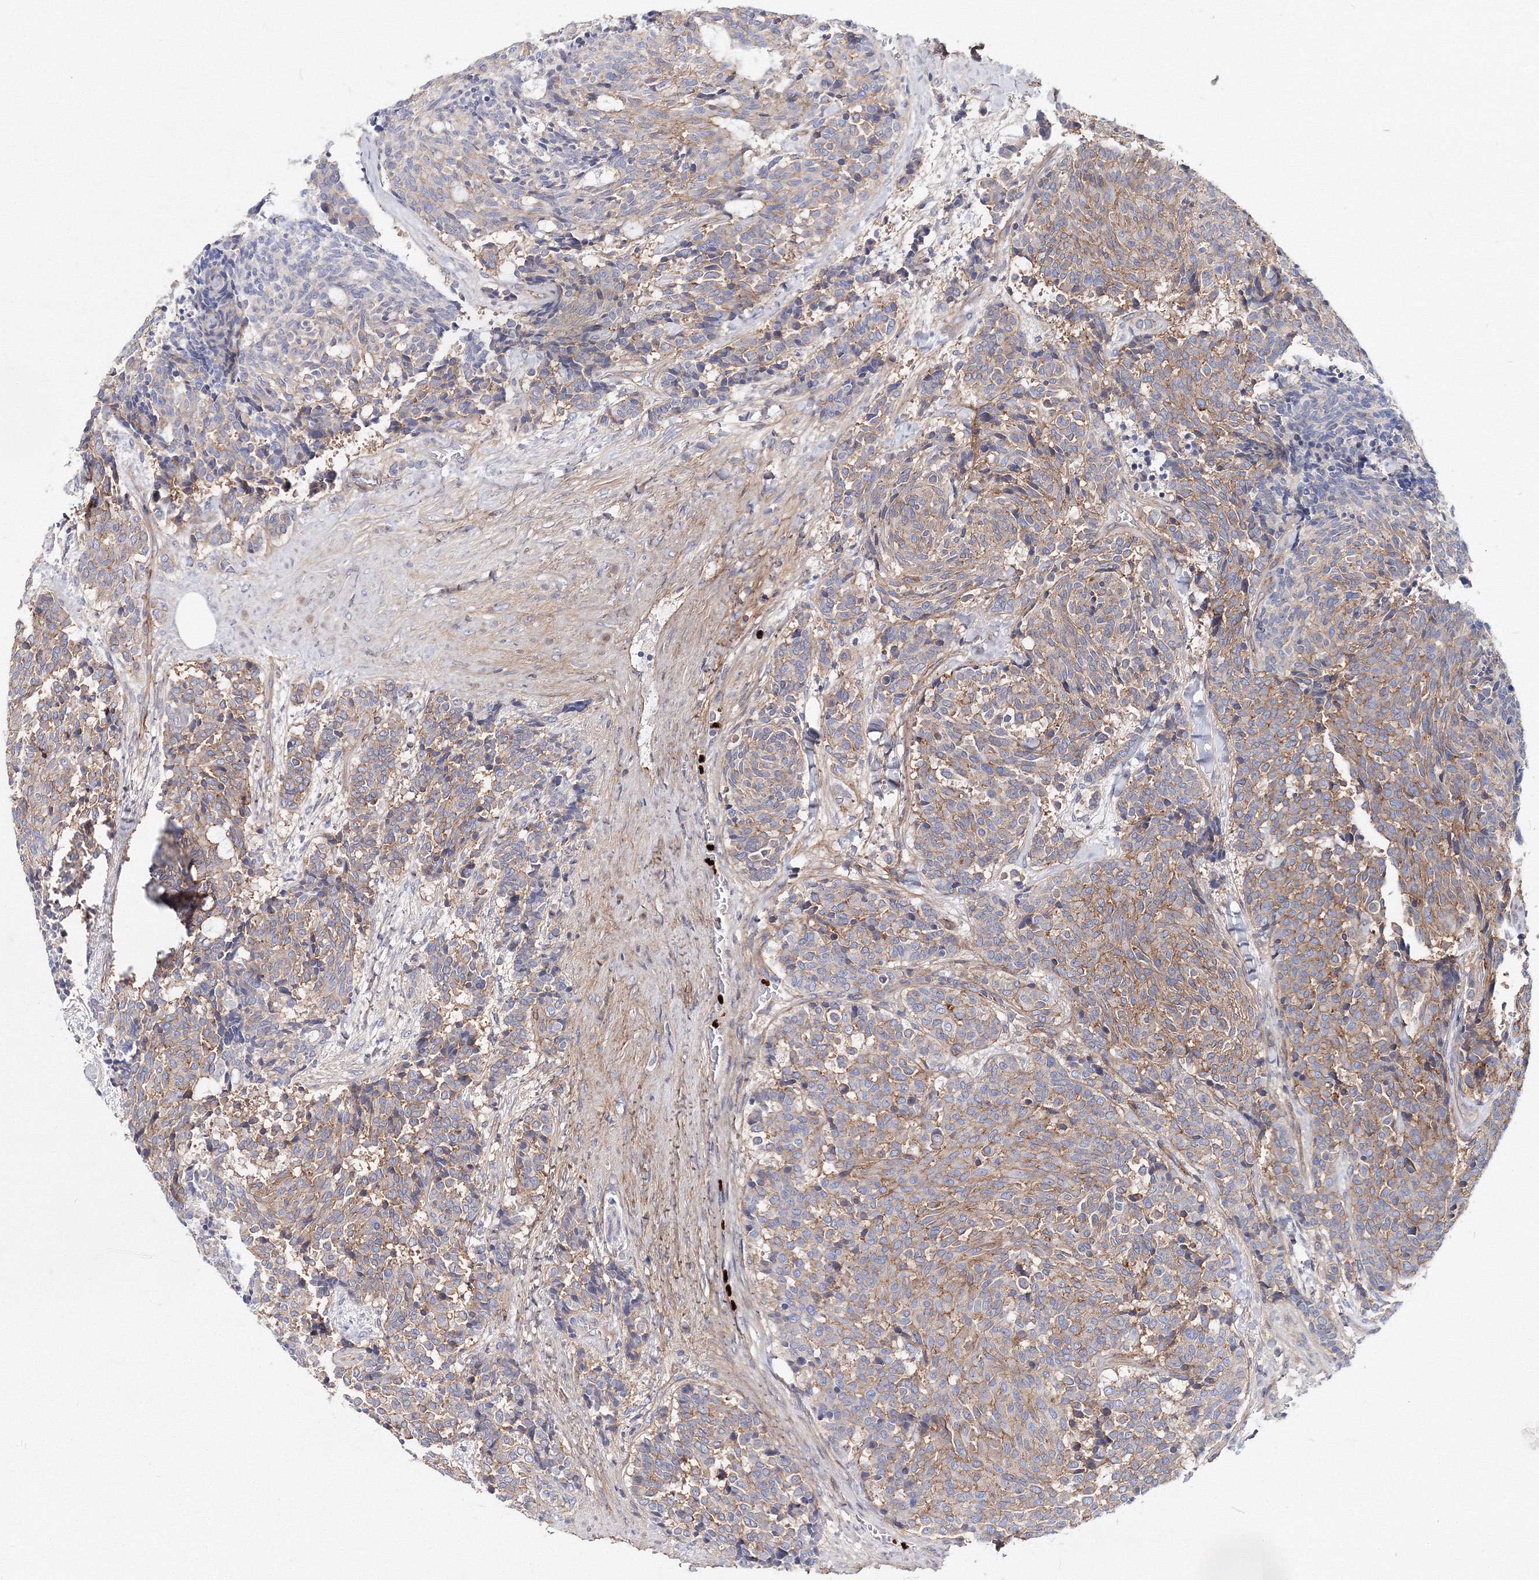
{"staining": {"intensity": "weak", "quantity": "25%-75%", "location": "cytoplasmic/membranous"}, "tissue": "carcinoid", "cell_type": "Tumor cells", "image_type": "cancer", "snomed": [{"axis": "morphology", "description": "Carcinoid, malignant, NOS"}, {"axis": "topography", "description": "Pancreas"}], "caption": "Immunohistochemistry (IHC) histopathology image of carcinoid stained for a protein (brown), which exhibits low levels of weak cytoplasmic/membranous expression in approximately 25%-75% of tumor cells.", "gene": "C11orf52", "patient": {"sex": "female", "age": 54}}